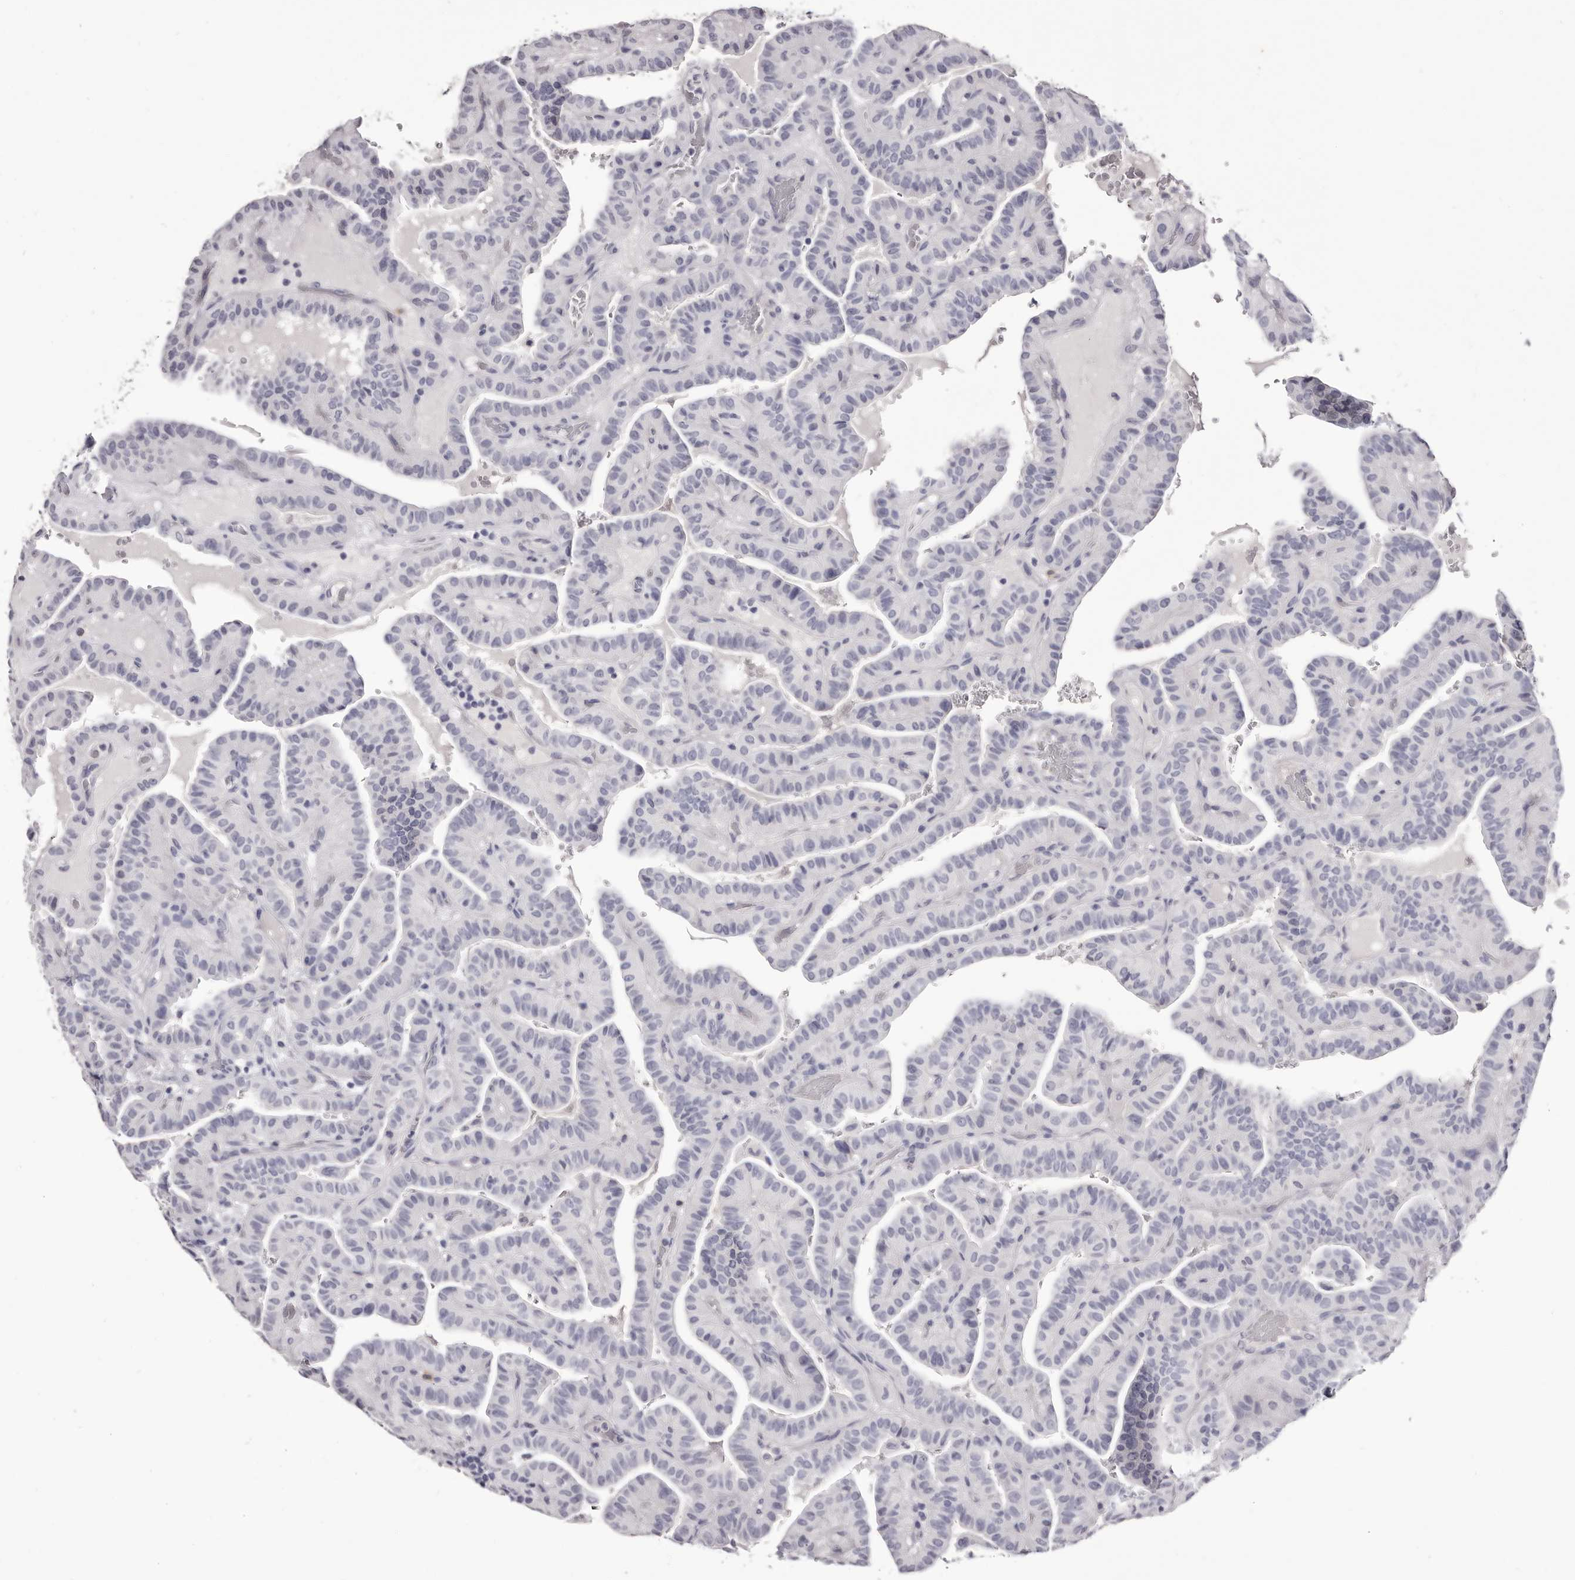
{"staining": {"intensity": "negative", "quantity": "none", "location": "none"}, "tissue": "thyroid cancer", "cell_type": "Tumor cells", "image_type": "cancer", "snomed": [{"axis": "morphology", "description": "Papillary adenocarcinoma, NOS"}, {"axis": "topography", "description": "Thyroid gland"}], "caption": "A micrograph of human thyroid papillary adenocarcinoma is negative for staining in tumor cells.", "gene": "CA6", "patient": {"sex": "male", "age": 77}}